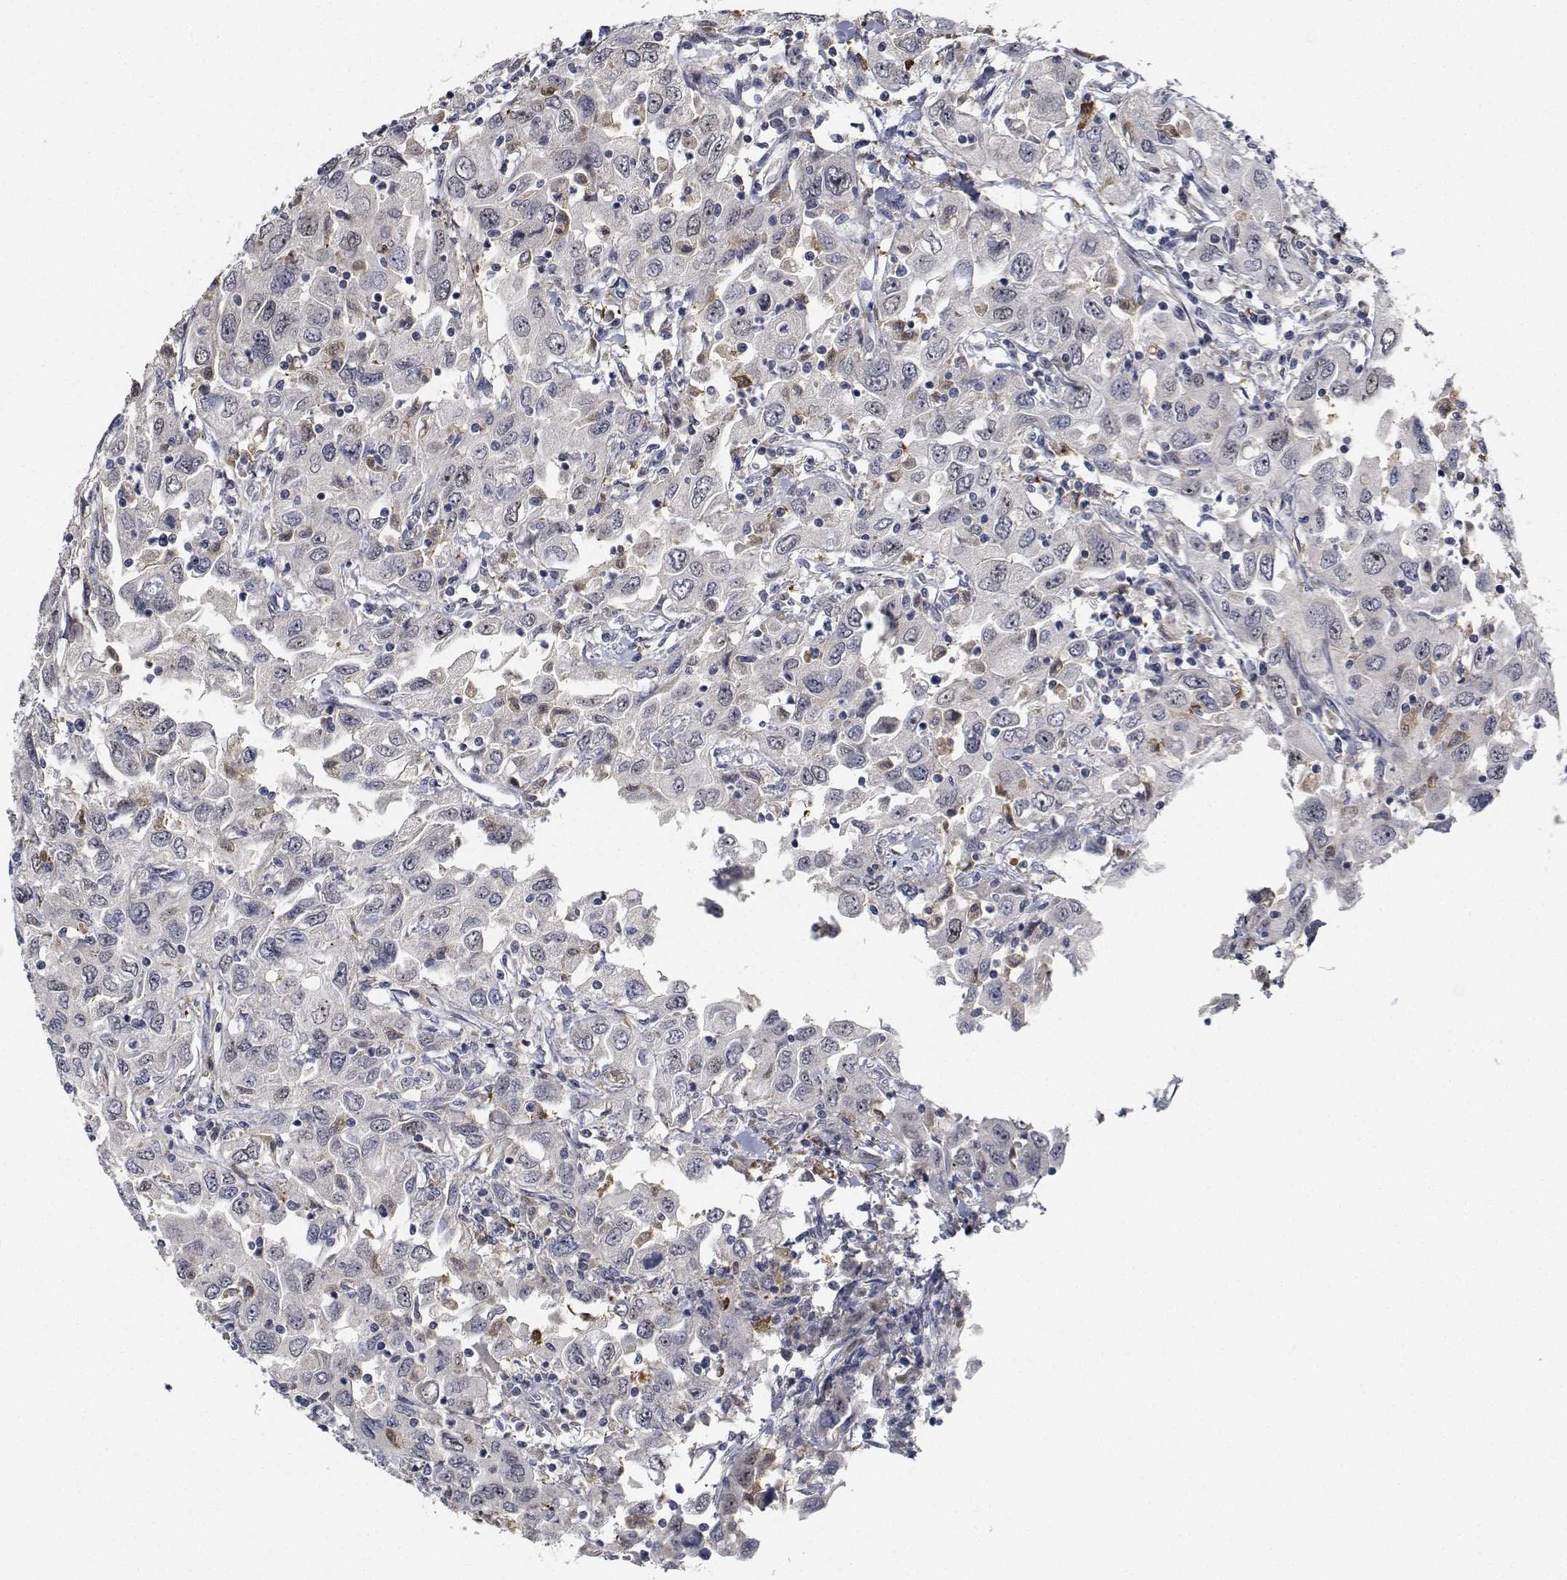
{"staining": {"intensity": "negative", "quantity": "none", "location": "none"}, "tissue": "urothelial cancer", "cell_type": "Tumor cells", "image_type": "cancer", "snomed": [{"axis": "morphology", "description": "Urothelial carcinoma, High grade"}, {"axis": "topography", "description": "Urinary bladder"}], "caption": "Urothelial carcinoma (high-grade) was stained to show a protein in brown. There is no significant expression in tumor cells.", "gene": "NVL", "patient": {"sex": "male", "age": 76}}